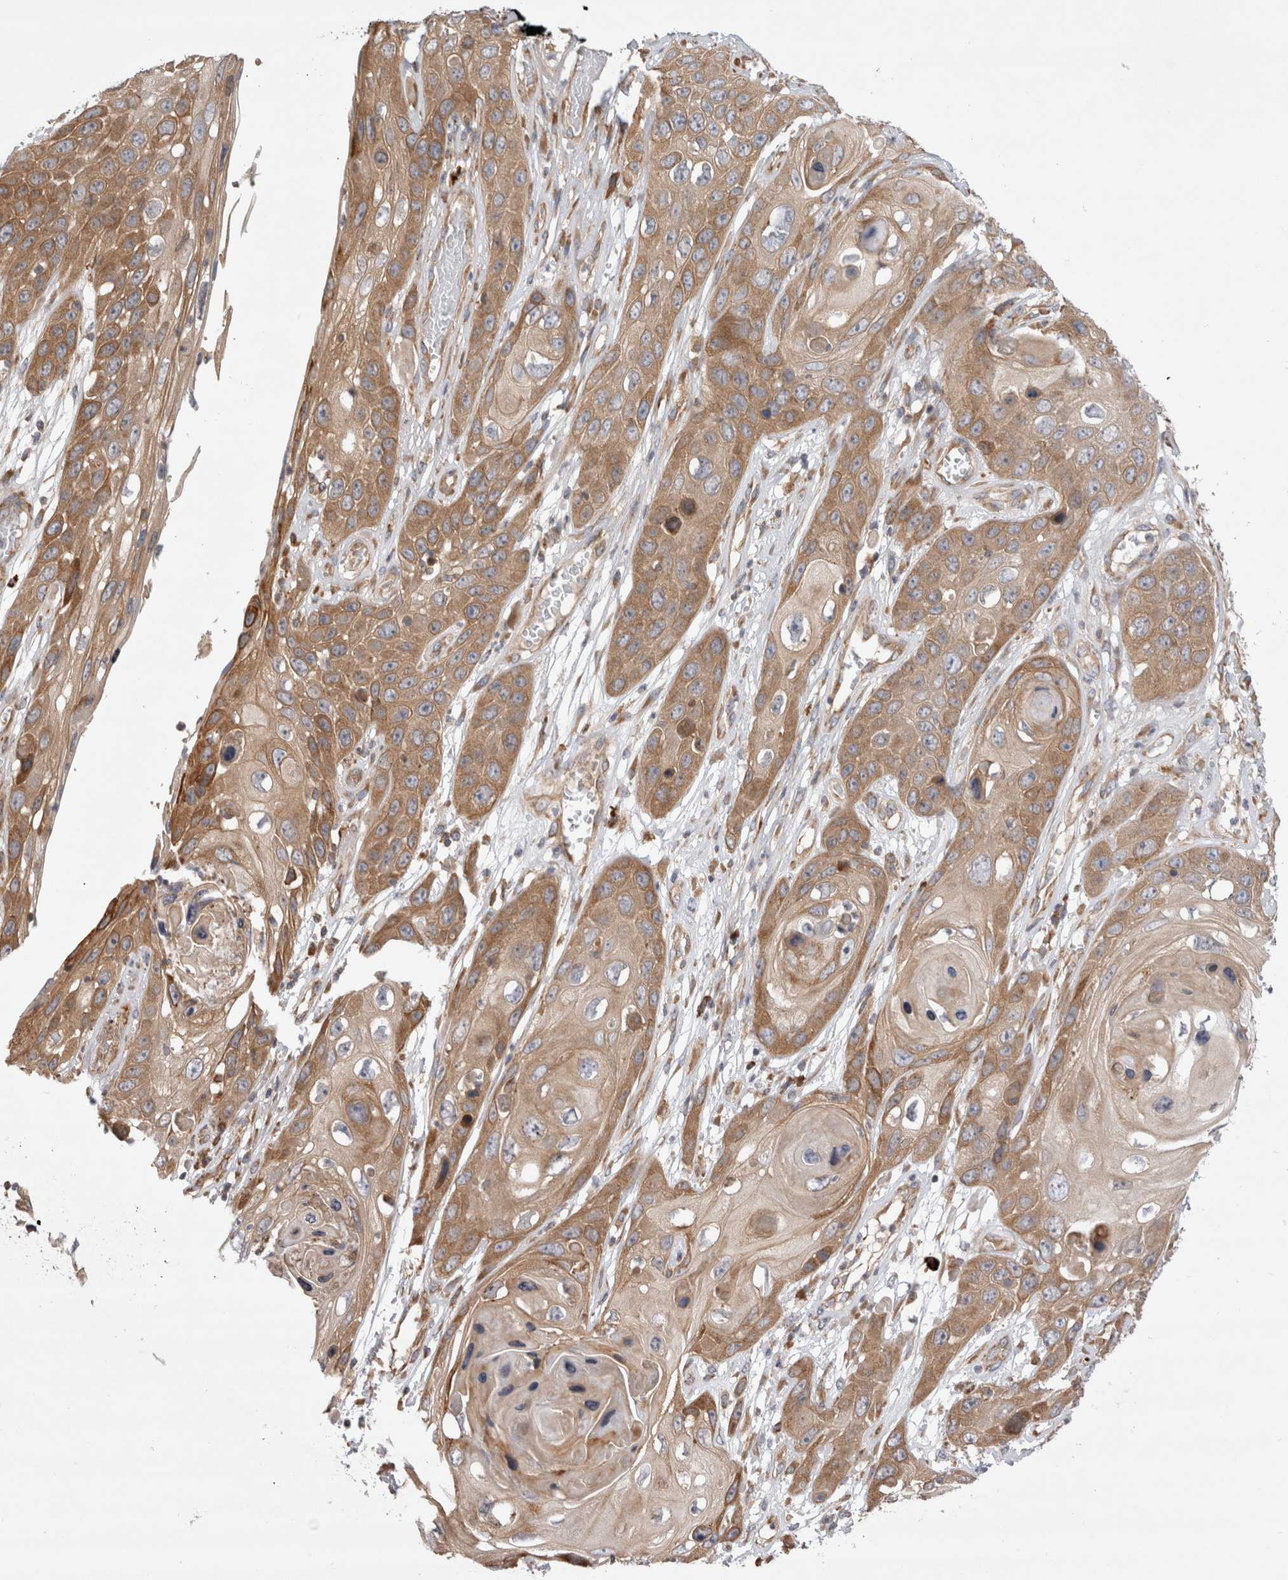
{"staining": {"intensity": "moderate", "quantity": ">75%", "location": "cytoplasmic/membranous"}, "tissue": "skin cancer", "cell_type": "Tumor cells", "image_type": "cancer", "snomed": [{"axis": "morphology", "description": "Squamous cell carcinoma, NOS"}, {"axis": "topography", "description": "Skin"}], "caption": "About >75% of tumor cells in squamous cell carcinoma (skin) exhibit moderate cytoplasmic/membranous protein expression as visualized by brown immunohistochemical staining.", "gene": "PDCD10", "patient": {"sex": "male", "age": 55}}